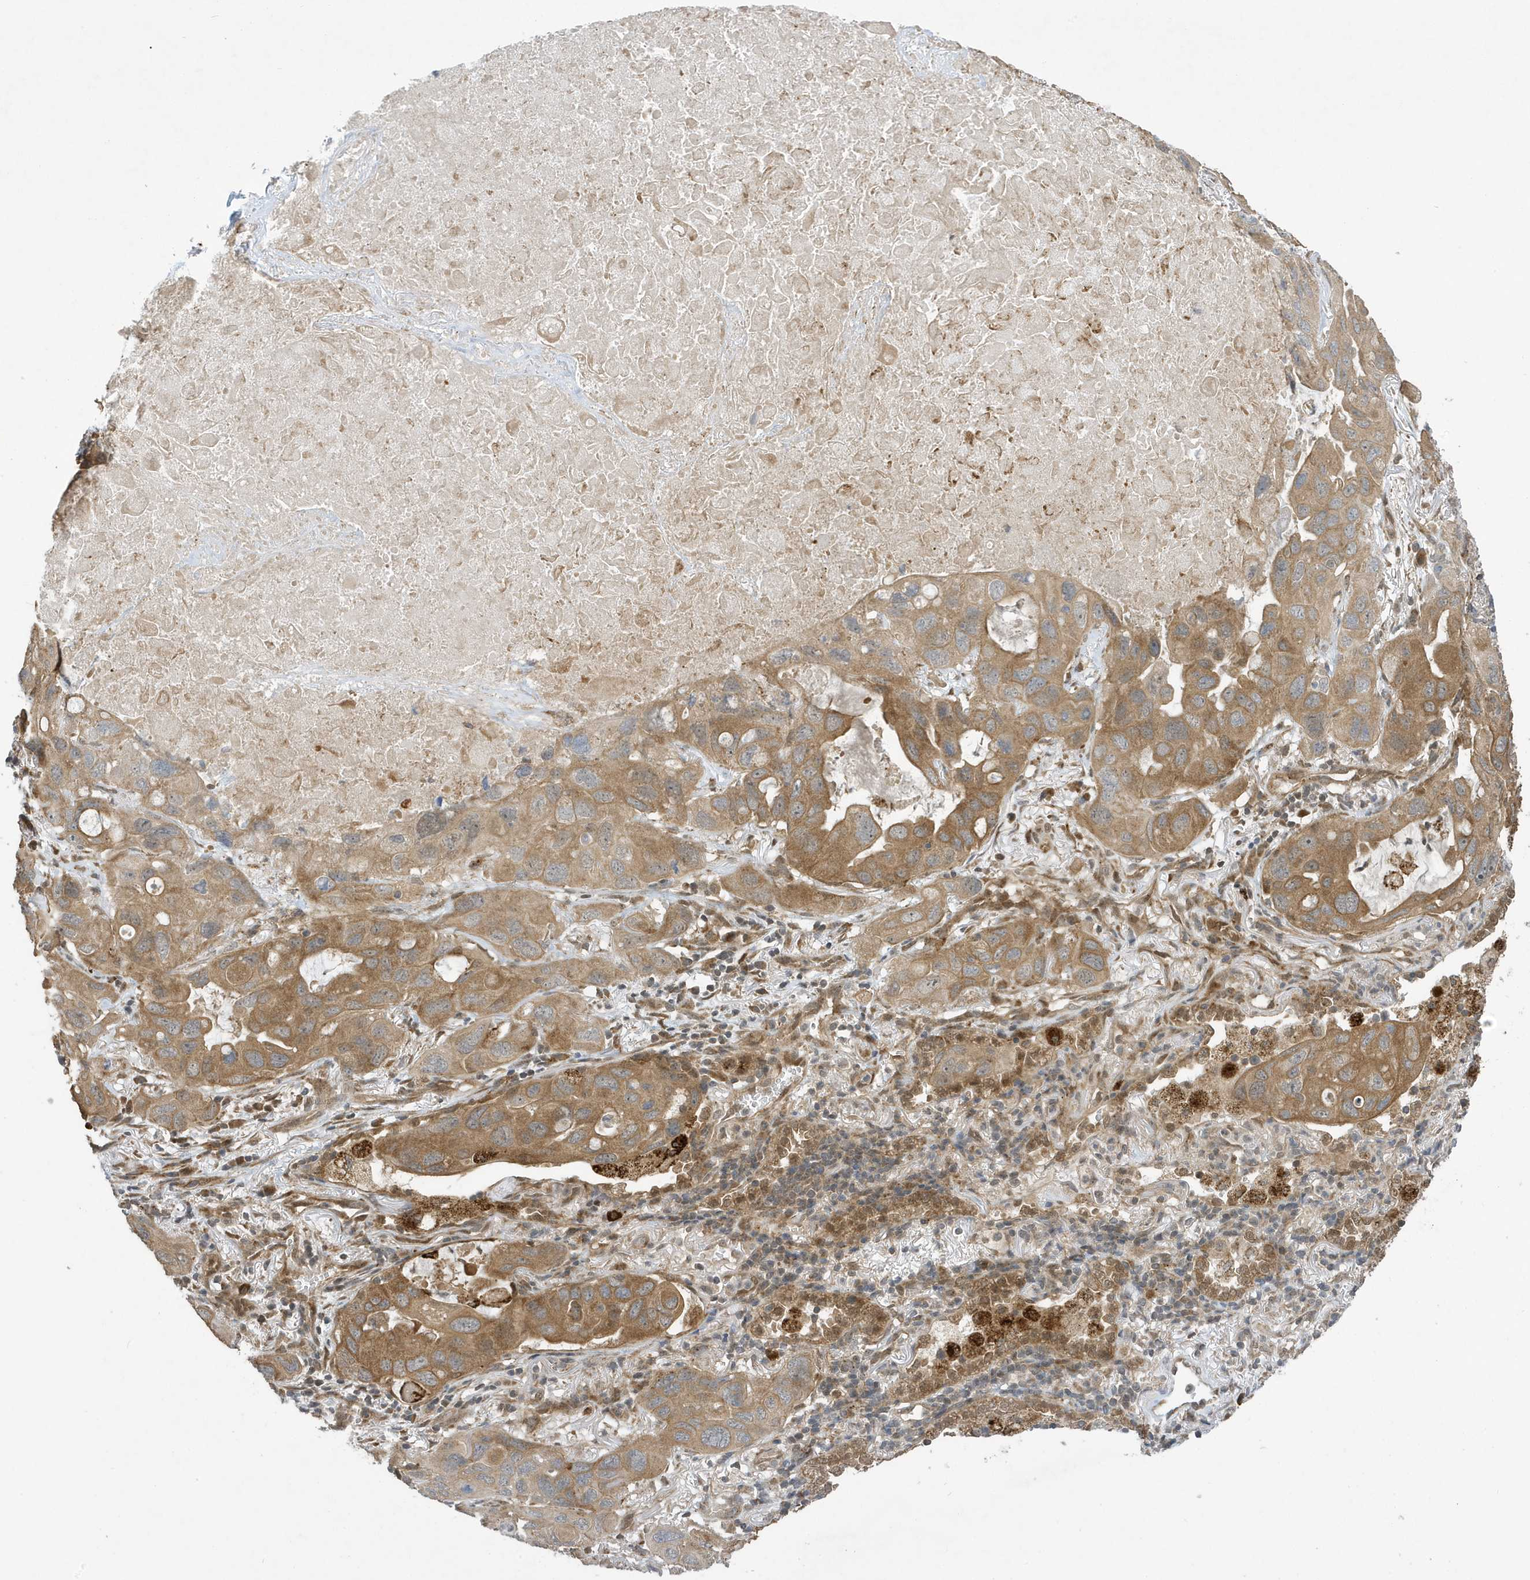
{"staining": {"intensity": "moderate", "quantity": ">75%", "location": "cytoplasmic/membranous"}, "tissue": "lung cancer", "cell_type": "Tumor cells", "image_type": "cancer", "snomed": [{"axis": "morphology", "description": "Squamous cell carcinoma, NOS"}, {"axis": "topography", "description": "Lung"}], "caption": "Moderate cytoplasmic/membranous protein positivity is seen in approximately >75% of tumor cells in squamous cell carcinoma (lung). The staining was performed using DAB to visualize the protein expression in brown, while the nuclei were stained in blue with hematoxylin (Magnification: 20x).", "gene": "NCOA7", "patient": {"sex": "female", "age": 73}}